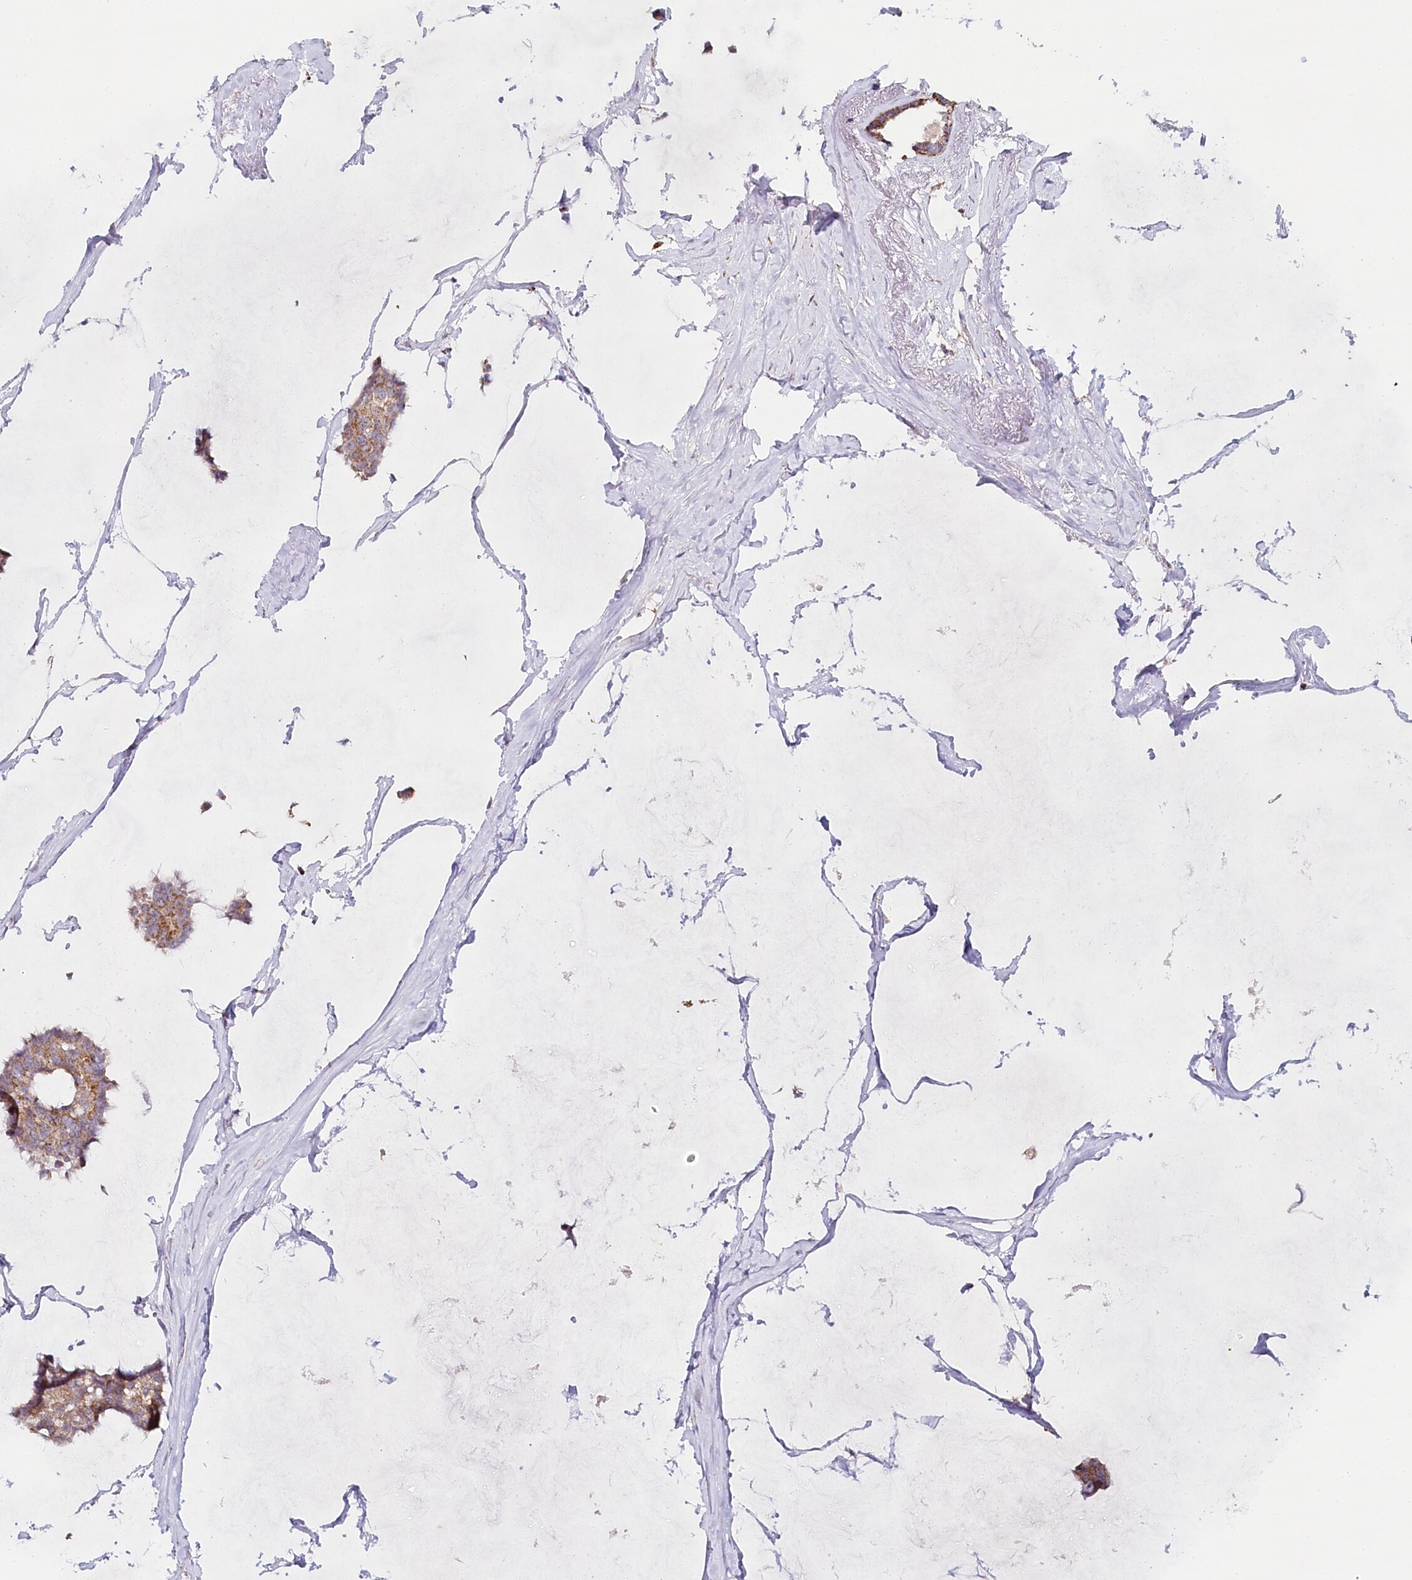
{"staining": {"intensity": "moderate", "quantity": ">75%", "location": "cytoplasmic/membranous"}, "tissue": "breast cancer", "cell_type": "Tumor cells", "image_type": "cancer", "snomed": [{"axis": "morphology", "description": "Duct carcinoma"}, {"axis": "topography", "description": "Breast"}], "caption": "Approximately >75% of tumor cells in breast cancer (intraductal carcinoma) show moderate cytoplasmic/membranous protein expression as visualized by brown immunohistochemical staining.", "gene": "MMP25", "patient": {"sex": "female", "age": 93}}